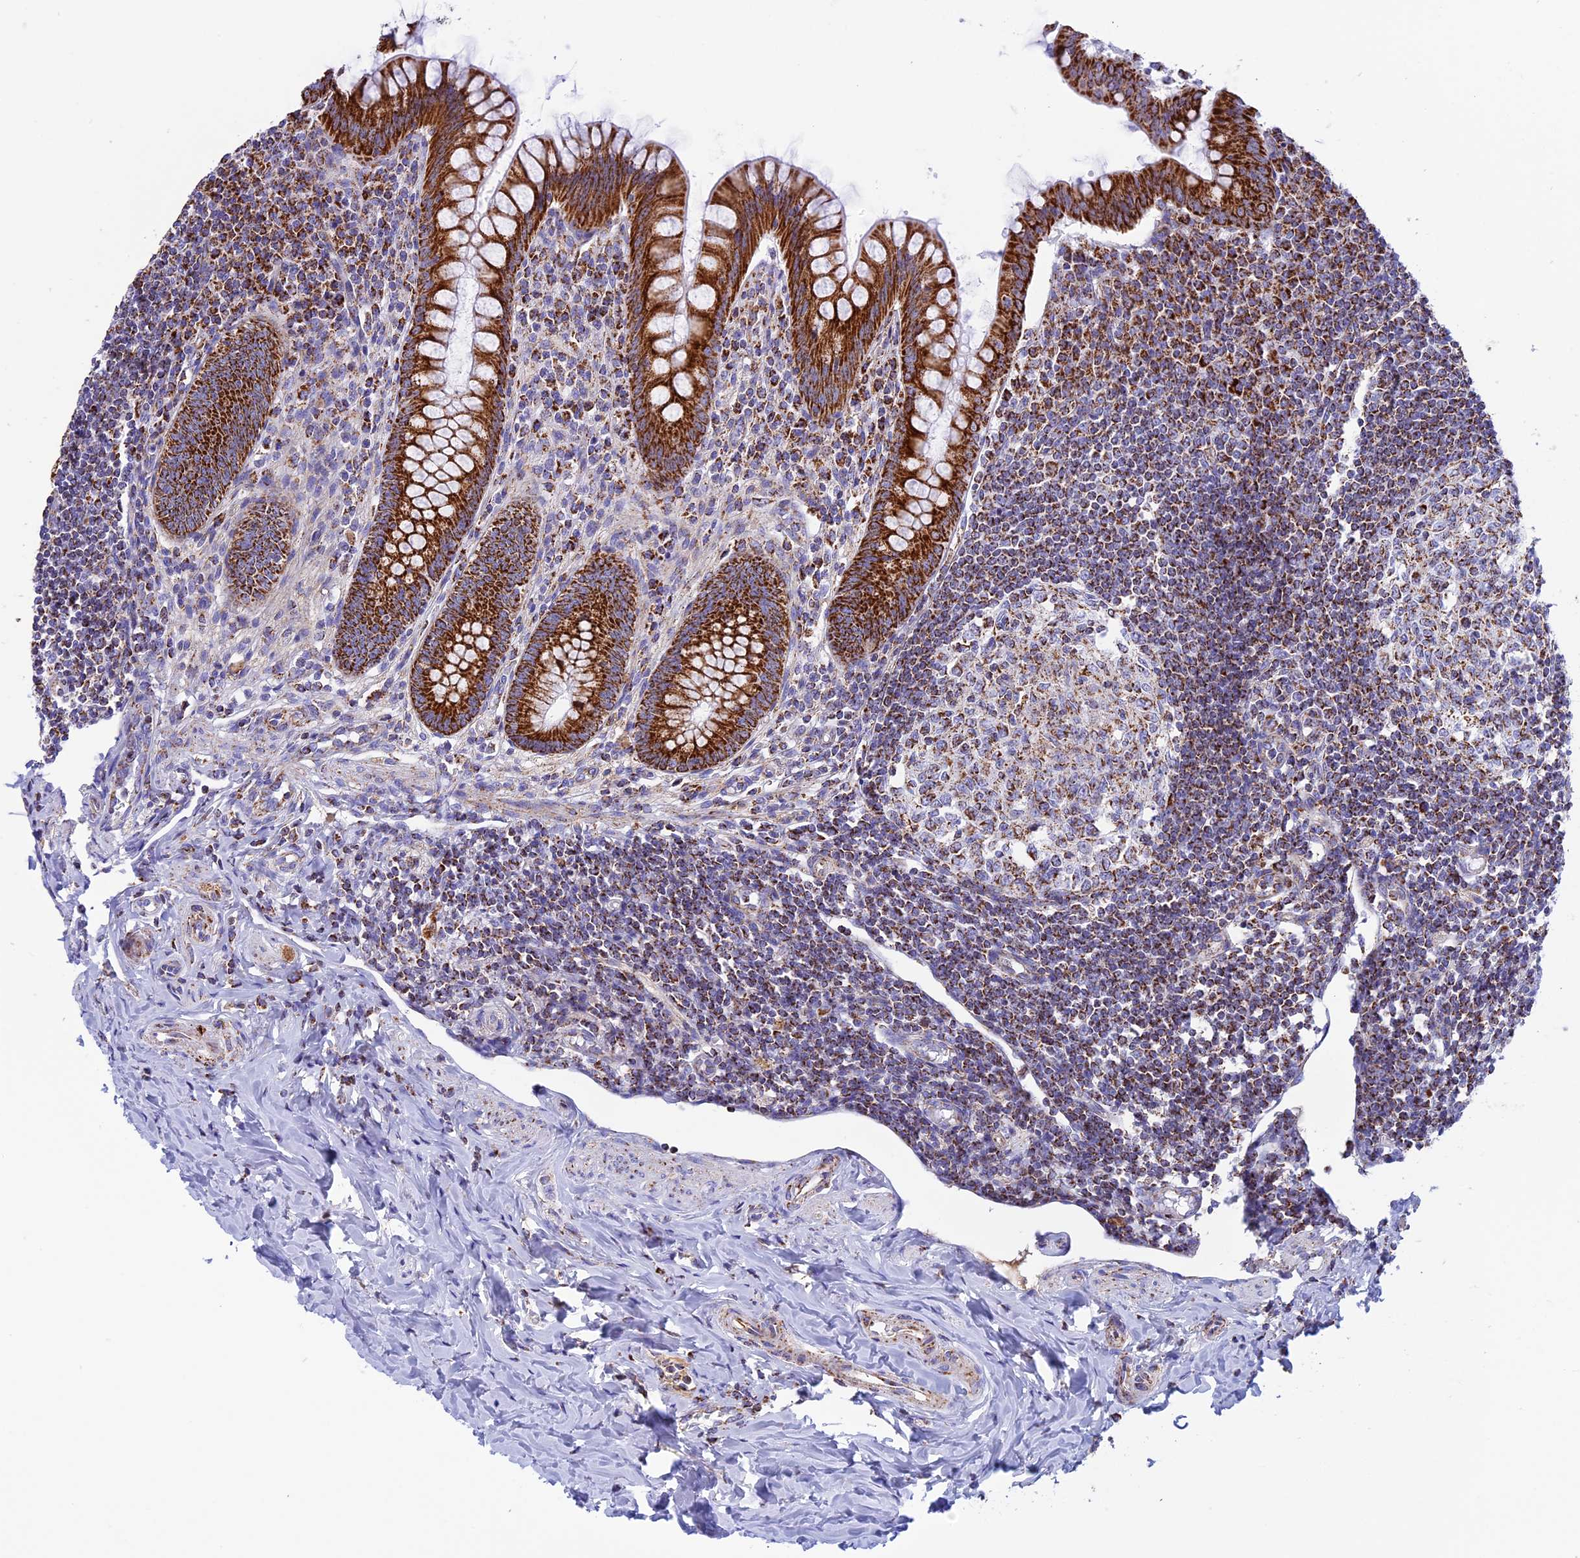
{"staining": {"intensity": "strong", "quantity": ">75%", "location": "cytoplasmic/membranous"}, "tissue": "appendix", "cell_type": "Glandular cells", "image_type": "normal", "snomed": [{"axis": "morphology", "description": "Normal tissue, NOS"}, {"axis": "topography", "description": "Appendix"}], "caption": "IHC of unremarkable appendix demonstrates high levels of strong cytoplasmic/membranous expression in about >75% of glandular cells.", "gene": "KCNG1", "patient": {"sex": "female", "age": 33}}